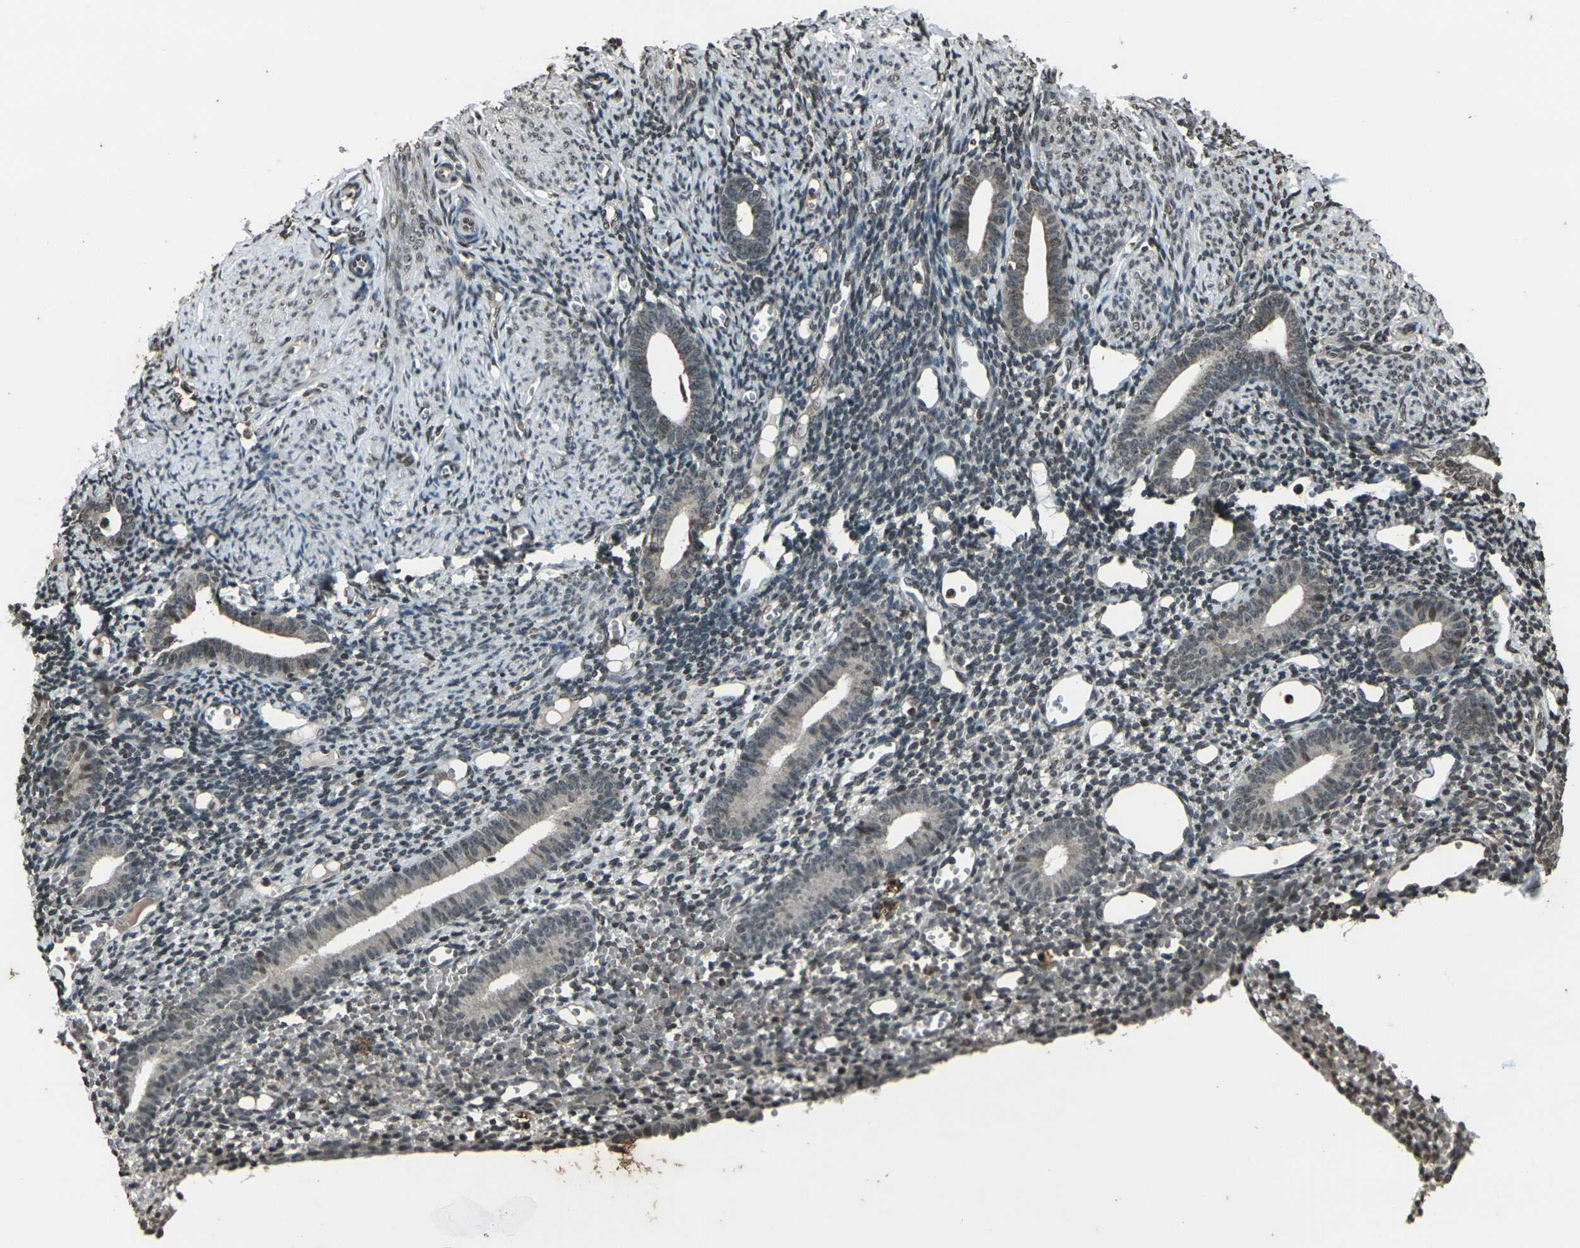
{"staining": {"intensity": "weak", "quantity": "<25%", "location": "nuclear"}, "tissue": "endometrium", "cell_type": "Cells in endometrial stroma", "image_type": "normal", "snomed": [{"axis": "morphology", "description": "Normal tissue, NOS"}, {"axis": "topography", "description": "Endometrium"}], "caption": "Protein analysis of normal endometrium displays no significant expression in cells in endometrial stroma.", "gene": "PRPF8", "patient": {"sex": "female", "age": 50}}